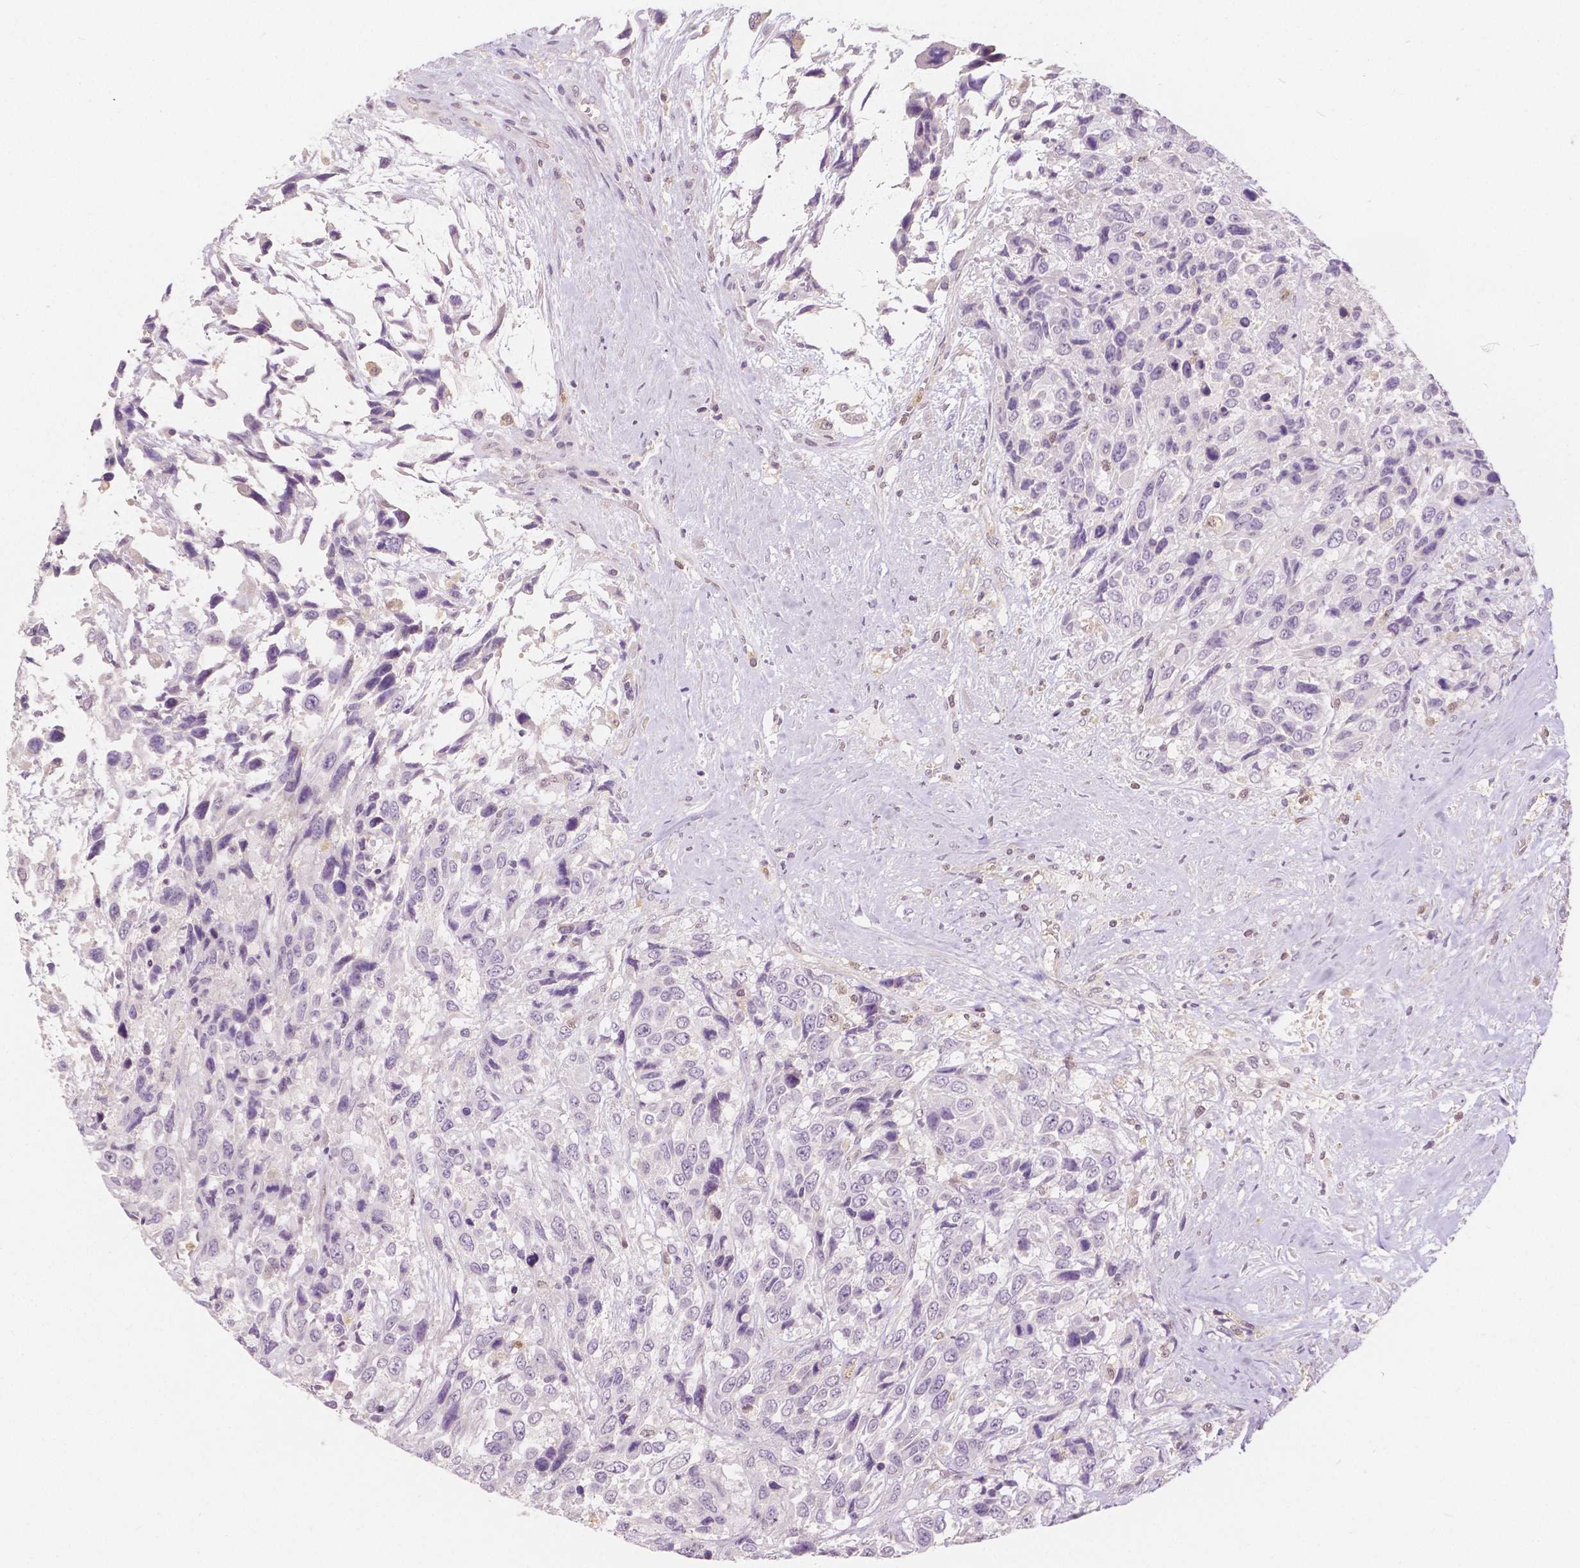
{"staining": {"intensity": "negative", "quantity": "none", "location": "none"}, "tissue": "urothelial cancer", "cell_type": "Tumor cells", "image_type": "cancer", "snomed": [{"axis": "morphology", "description": "Urothelial carcinoma, High grade"}, {"axis": "topography", "description": "Urinary bladder"}], "caption": "Urothelial carcinoma (high-grade) was stained to show a protein in brown. There is no significant expression in tumor cells. (Brightfield microscopy of DAB immunohistochemistry at high magnification).", "gene": "NAPRT", "patient": {"sex": "female", "age": 70}}